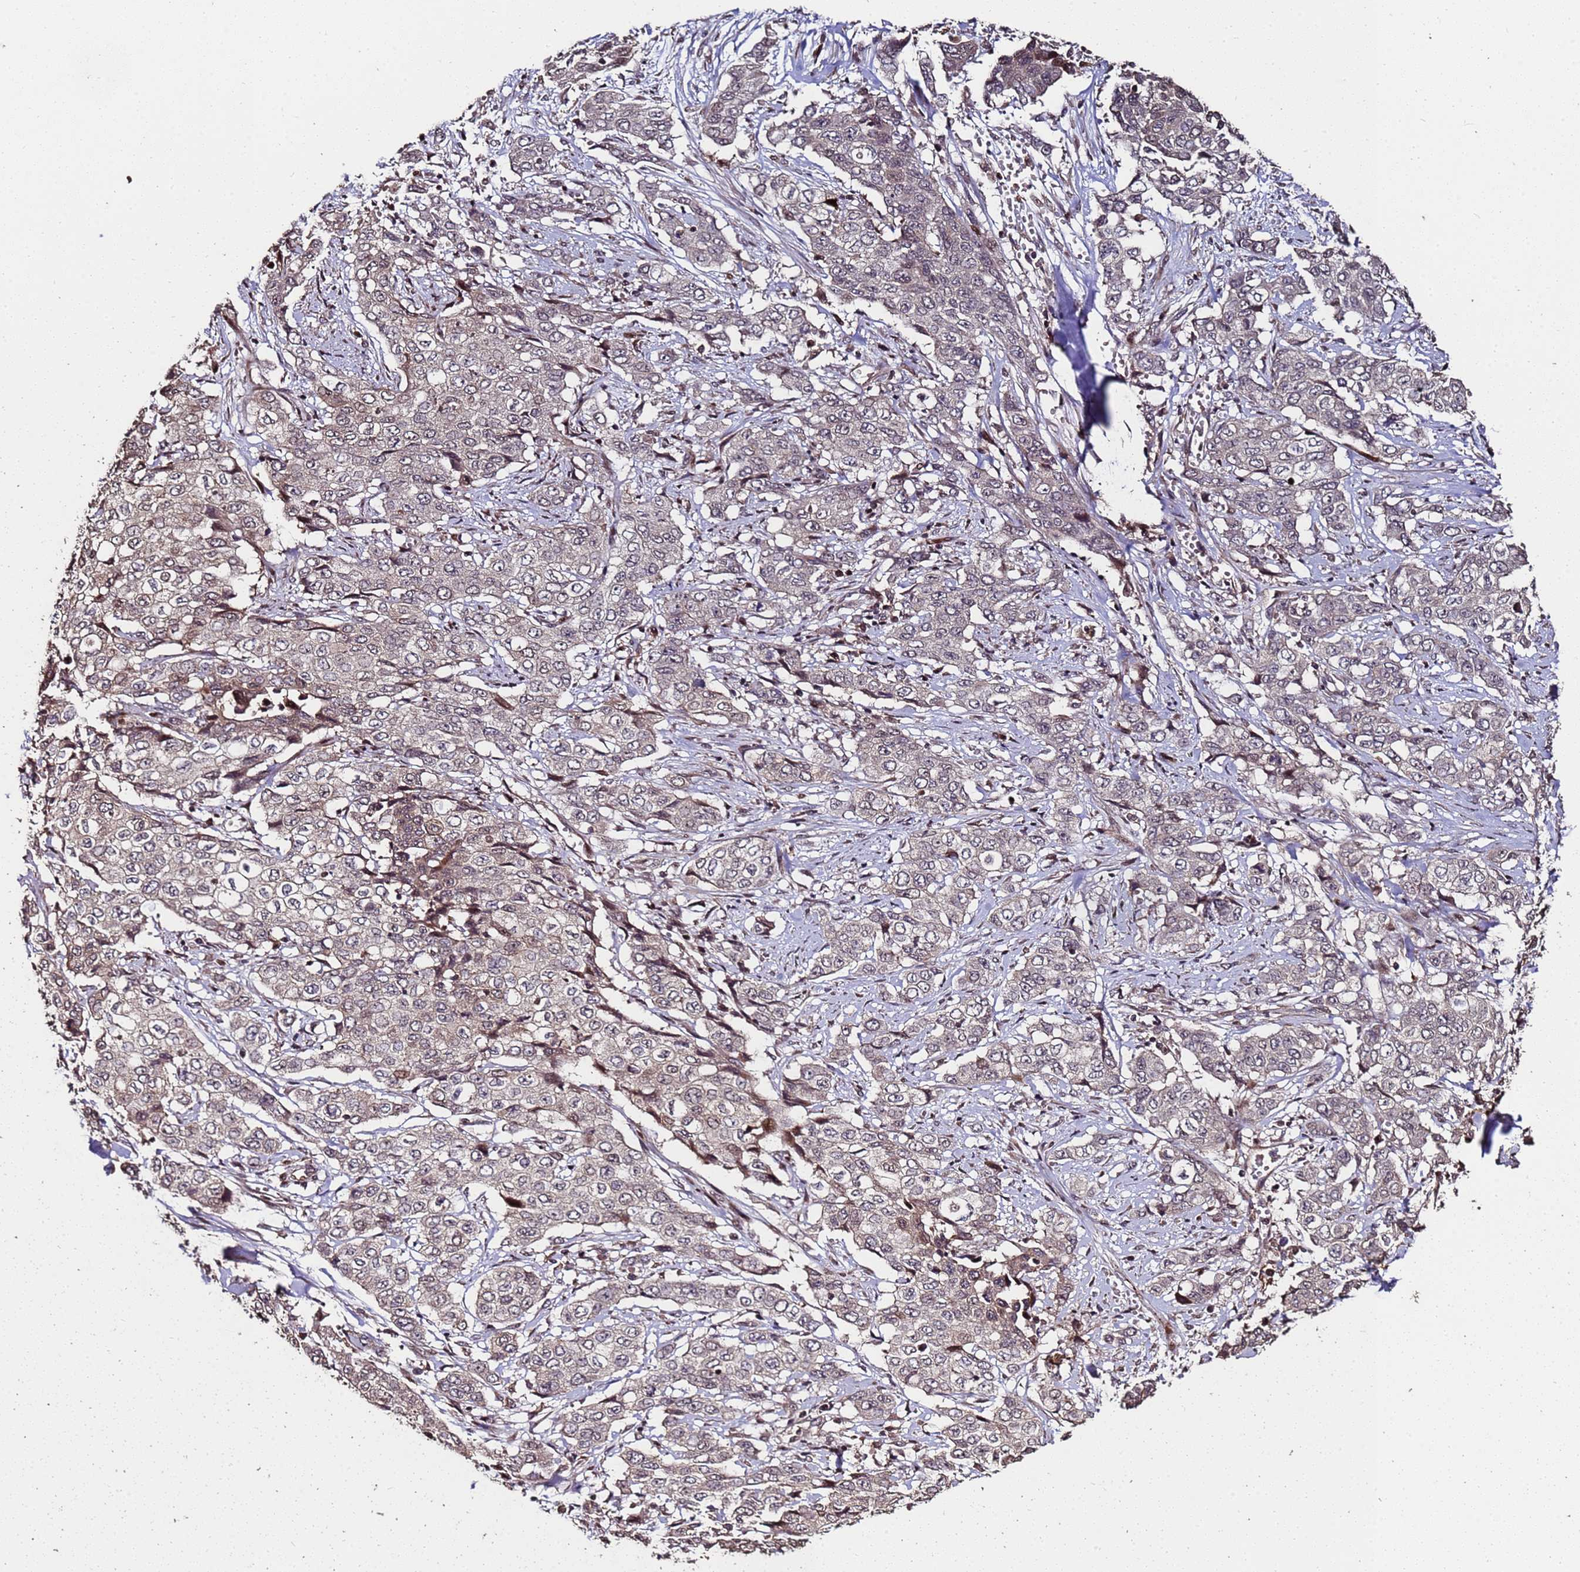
{"staining": {"intensity": "weak", "quantity": "<25%", "location": "cytoplasmic/membranous"}, "tissue": "stomach cancer", "cell_type": "Tumor cells", "image_type": "cancer", "snomed": [{"axis": "morphology", "description": "Adenocarcinoma, NOS"}, {"axis": "topography", "description": "Stomach, upper"}], "caption": "IHC image of neoplastic tissue: human stomach adenocarcinoma stained with DAB (3,3'-diaminobenzidine) displays no significant protein staining in tumor cells. The staining is performed using DAB brown chromogen with nuclei counter-stained in using hematoxylin.", "gene": "PRODH", "patient": {"sex": "male", "age": 62}}